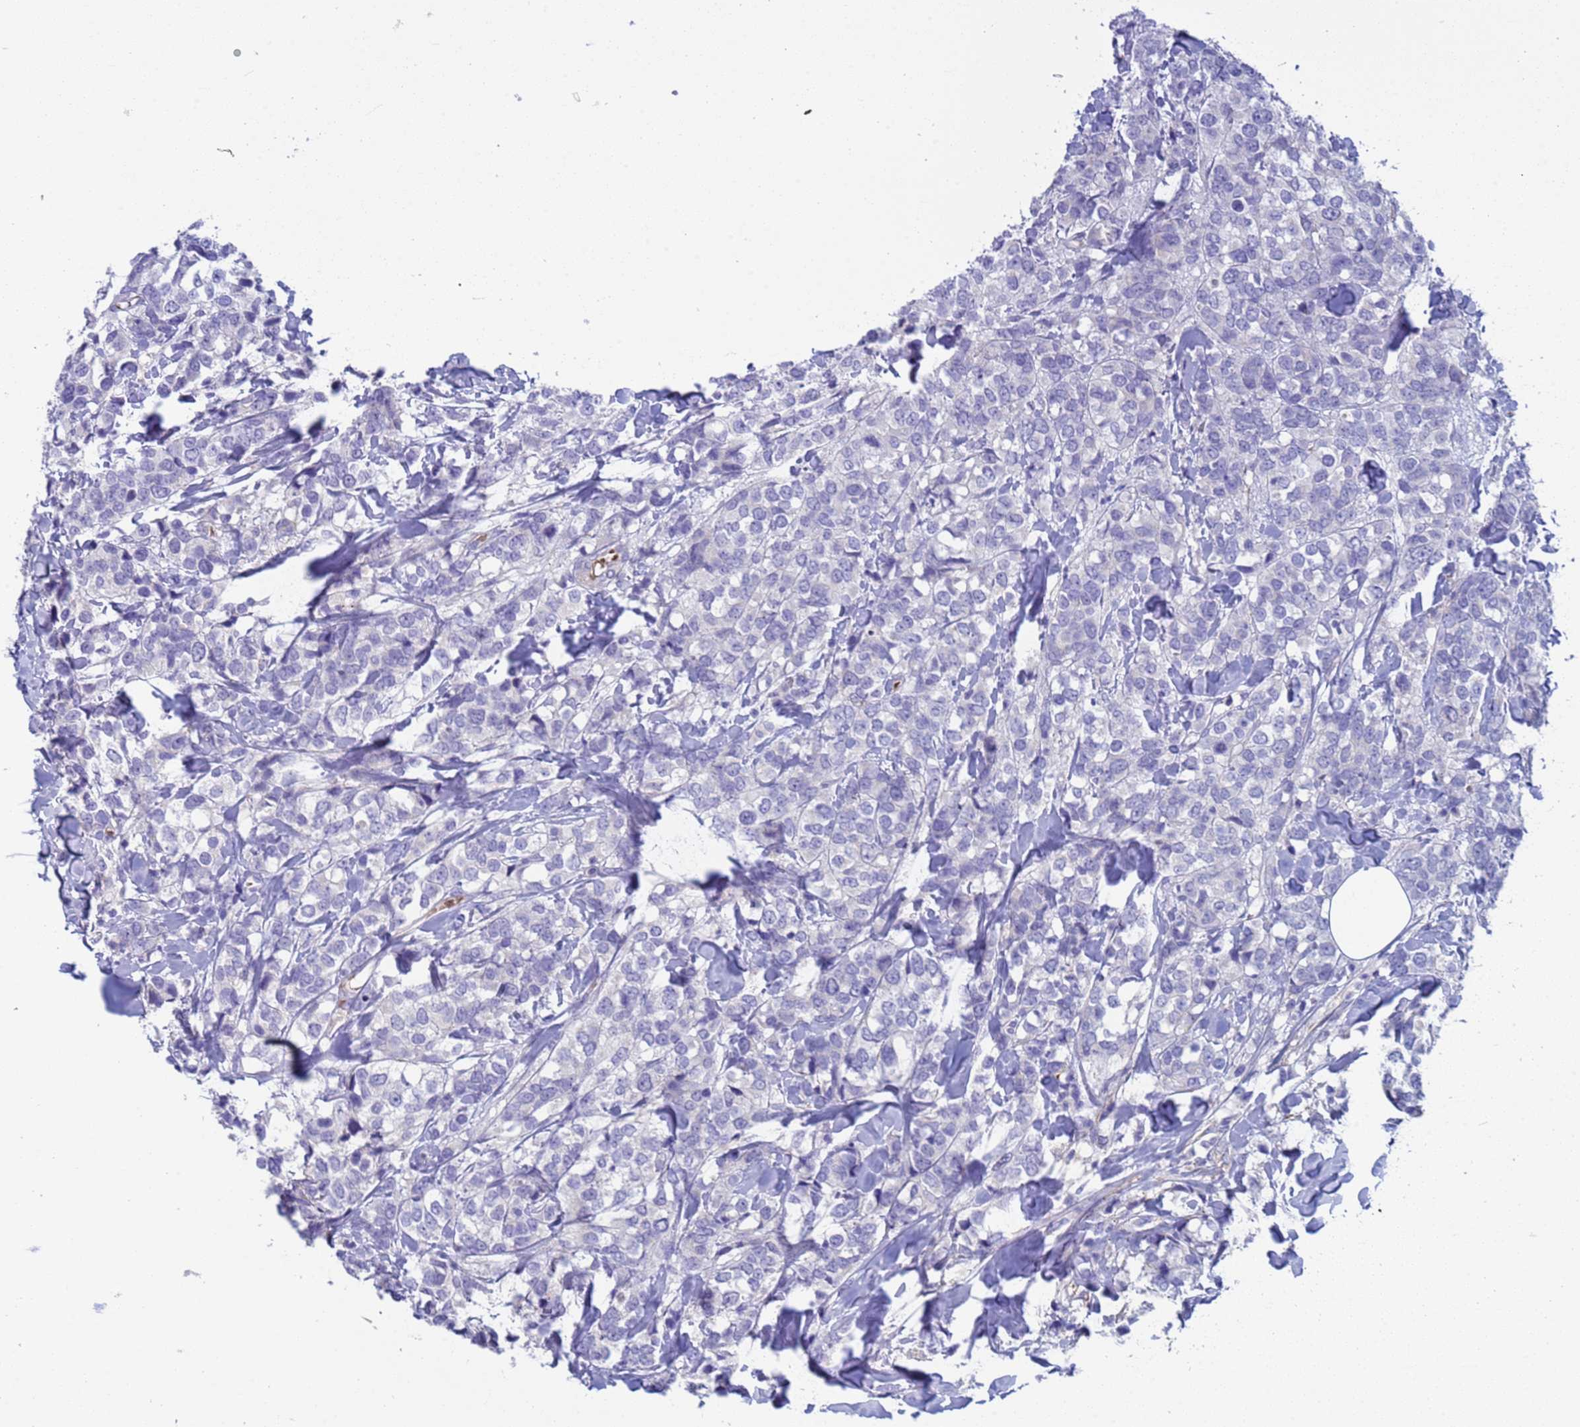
{"staining": {"intensity": "negative", "quantity": "none", "location": "none"}, "tissue": "breast cancer", "cell_type": "Tumor cells", "image_type": "cancer", "snomed": [{"axis": "morphology", "description": "Lobular carcinoma"}, {"axis": "topography", "description": "Breast"}], "caption": "A high-resolution micrograph shows IHC staining of breast cancer (lobular carcinoma), which shows no significant staining in tumor cells.", "gene": "KBTBD3", "patient": {"sex": "female", "age": 59}}